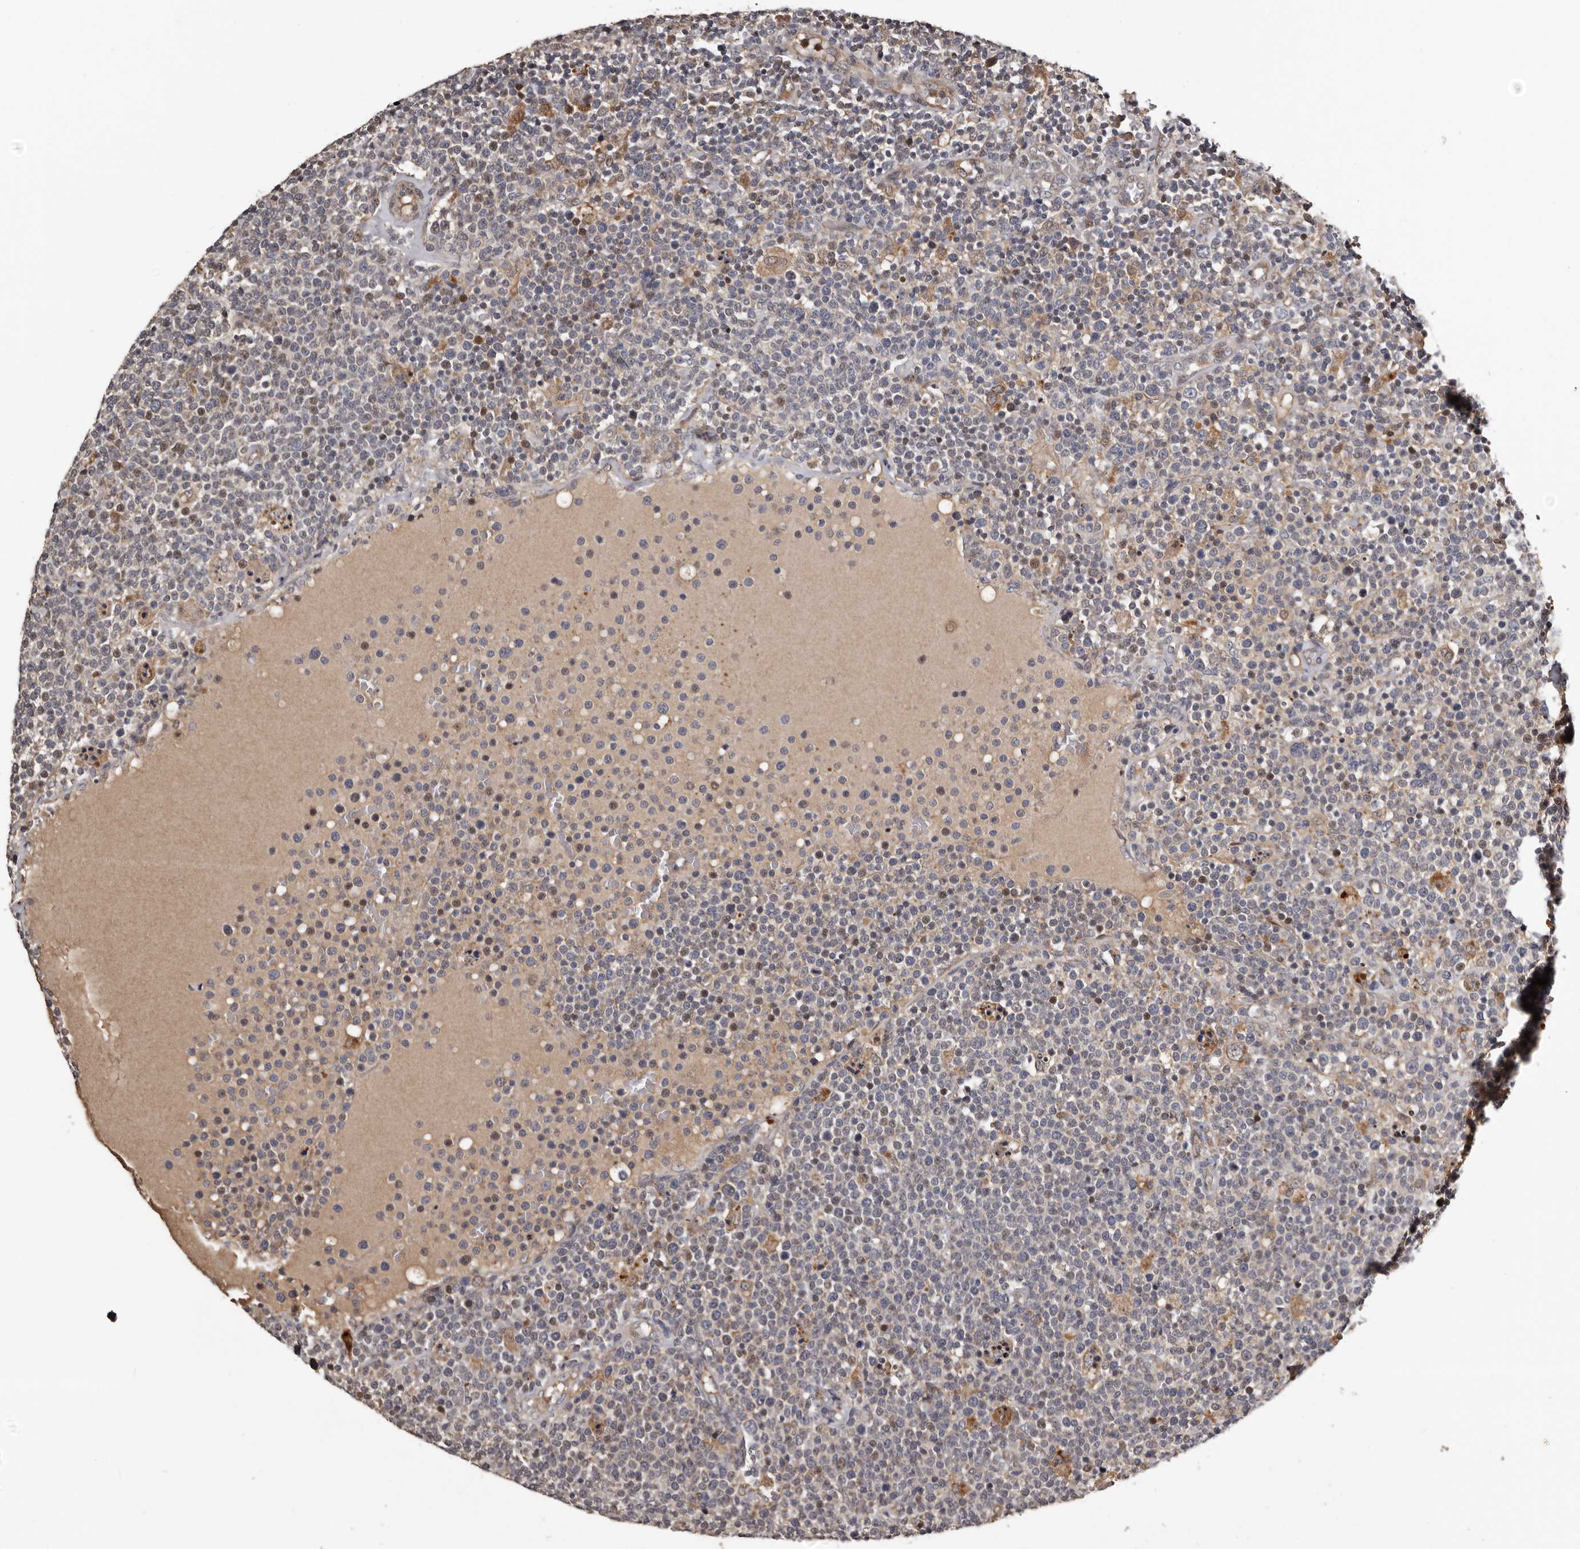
{"staining": {"intensity": "negative", "quantity": "none", "location": "none"}, "tissue": "lymphoma", "cell_type": "Tumor cells", "image_type": "cancer", "snomed": [{"axis": "morphology", "description": "Malignant lymphoma, non-Hodgkin's type, High grade"}, {"axis": "topography", "description": "Lymph node"}], "caption": "DAB (3,3'-diaminobenzidine) immunohistochemical staining of high-grade malignant lymphoma, non-Hodgkin's type exhibits no significant positivity in tumor cells.", "gene": "SERTAD4", "patient": {"sex": "male", "age": 61}}